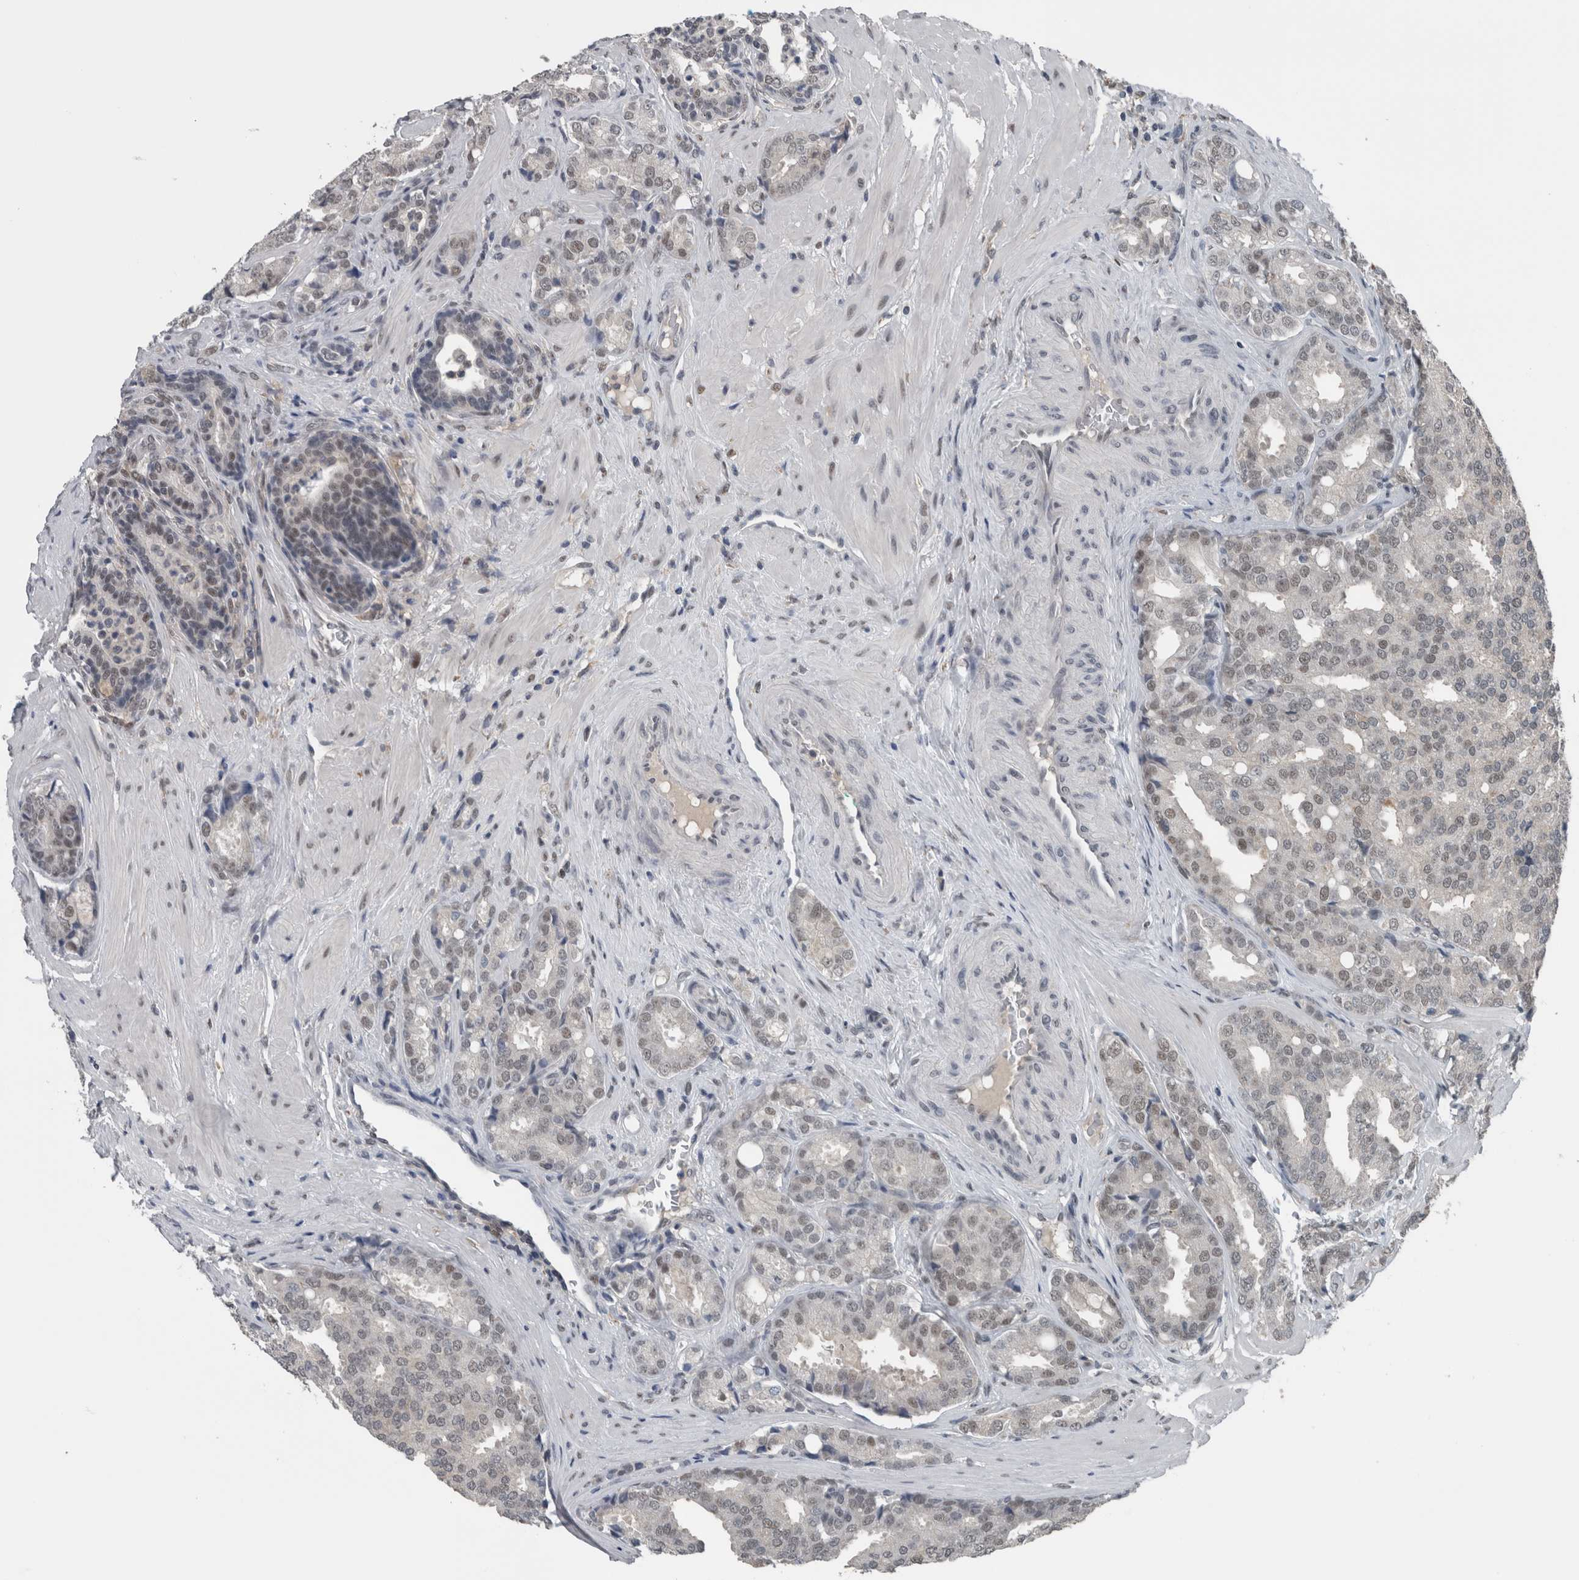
{"staining": {"intensity": "weak", "quantity": "<25%", "location": "nuclear"}, "tissue": "prostate cancer", "cell_type": "Tumor cells", "image_type": "cancer", "snomed": [{"axis": "morphology", "description": "Adenocarcinoma, High grade"}, {"axis": "topography", "description": "Prostate"}], "caption": "Adenocarcinoma (high-grade) (prostate) stained for a protein using IHC displays no expression tumor cells.", "gene": "ZBTB21", "patient": {"sex": "male", "age": 50}}